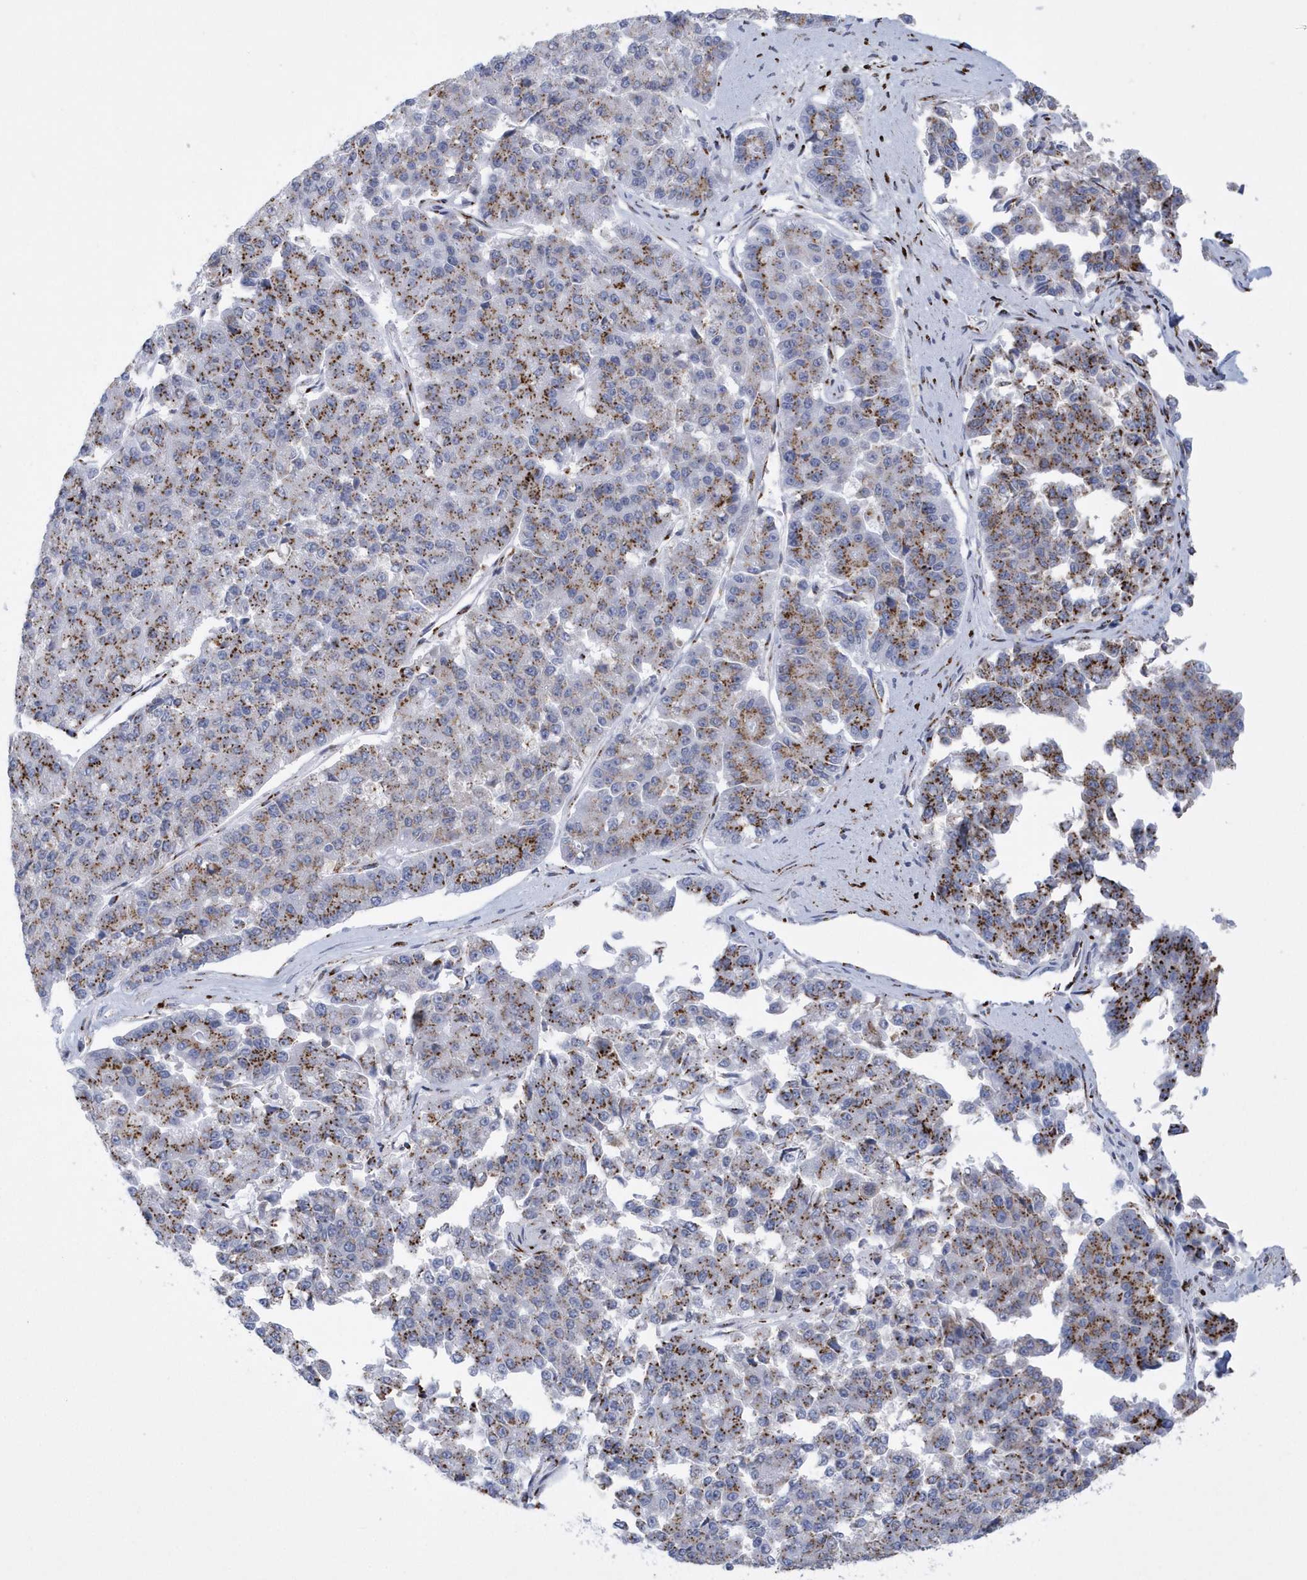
{"staining": {"intensity": "moderate", "quantity": ">75%", "location": "cytoplasmic/membranous"}, "tissue": "pancreatic cancer", "cell_type": "Tumor cells", "image_type": "cancer", "snomed": [{"axis": "morphology", "description": "Adenocarcinoma, NOS"}, {"axis": "topography", "description": "Pancreas"}], "caption": "Pancreatic adenocarcinoma tissue demonstrates moderate cytoplasmic/membranous staining in about >75% of tumor cells, visualized by immunohistochemistry.", "gene": "SLX9", "patient": {"sex": "male", "age": 50}}